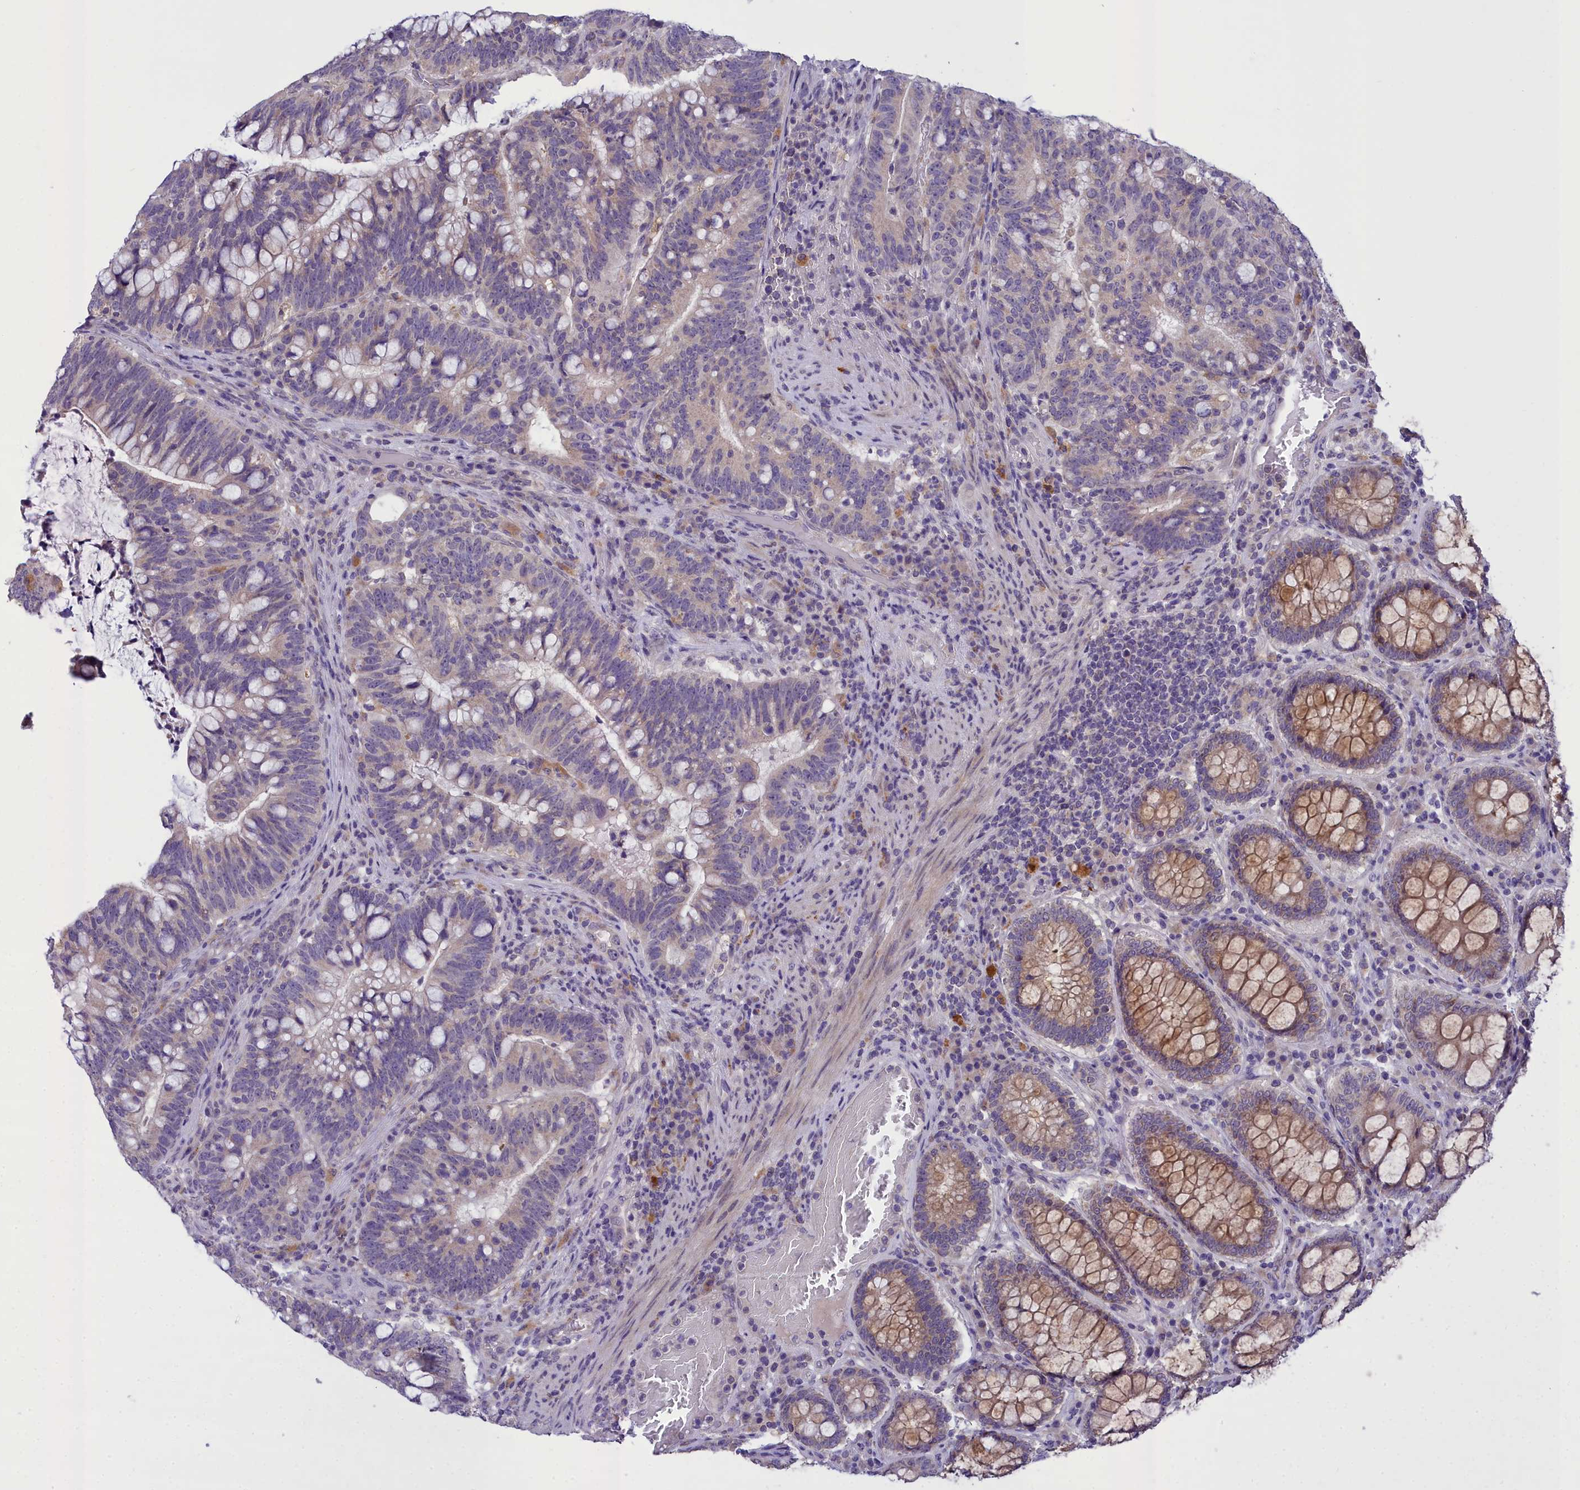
{"staining": {"intensity": "negative", "quantity": "none", "location": "none"}, "tissue": "colorectal cancer", "cell_type": "Tumor cells", "image_type": "cancer", "snomed": [{"axis": "morphology", "description": "Adenocarcinoma, NOS"}, {"axis": "topography", "description": "Colon"}], "caption": "The micrograph reveals no significant positivity in tumor cells of colorectal cancer (adenocarcinoma).", "gene": "MIIP", "patient": {"sex": "female", "age": 66}}